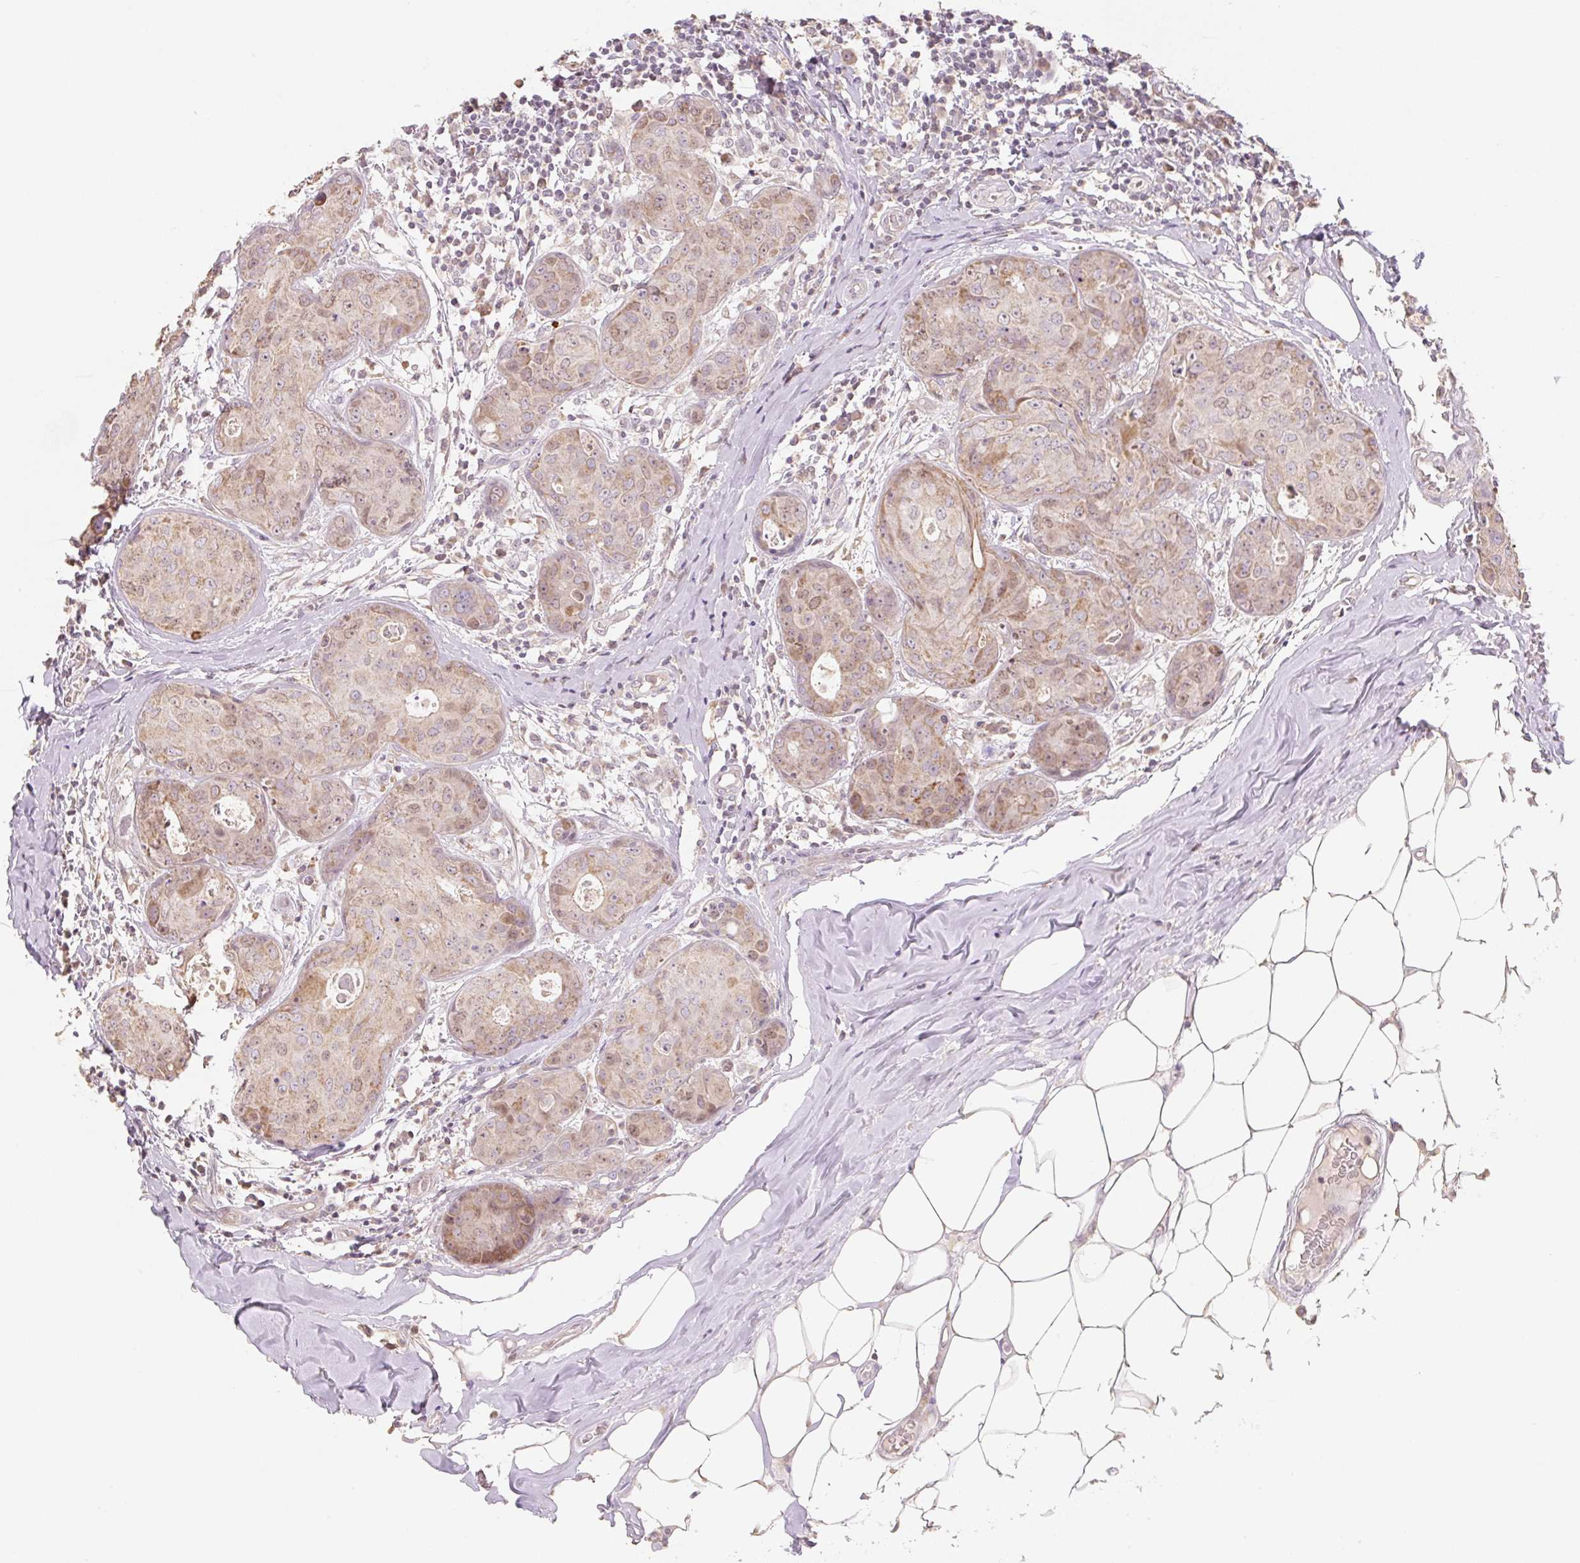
{"staining": {"intensity": "weak", "quantity": ">75%", "location": "cytoplasmic/membranous,nuclear"}, "tissue": "breast cancer", "cell_type": "Tumor cells", "image_type": "cancer", "snomed": [{"axis": "morphology", "description": "Duct carcinoma"}, {"axis": "topography", "description": "Breast"}], "caption": "IHC micrograph of neoplastic tissue: breast intraductal carcinoma stained using immunohistochemistry exhibits low levels of weak protein expression localized specifically in the cytoplasmic/membranous and nuclear of tumor cells, appearing as a cytoplasmic/membranous and nuclear brown color.", "gene": "MIA2", "patient": {"sex": "female", "age": 43}}